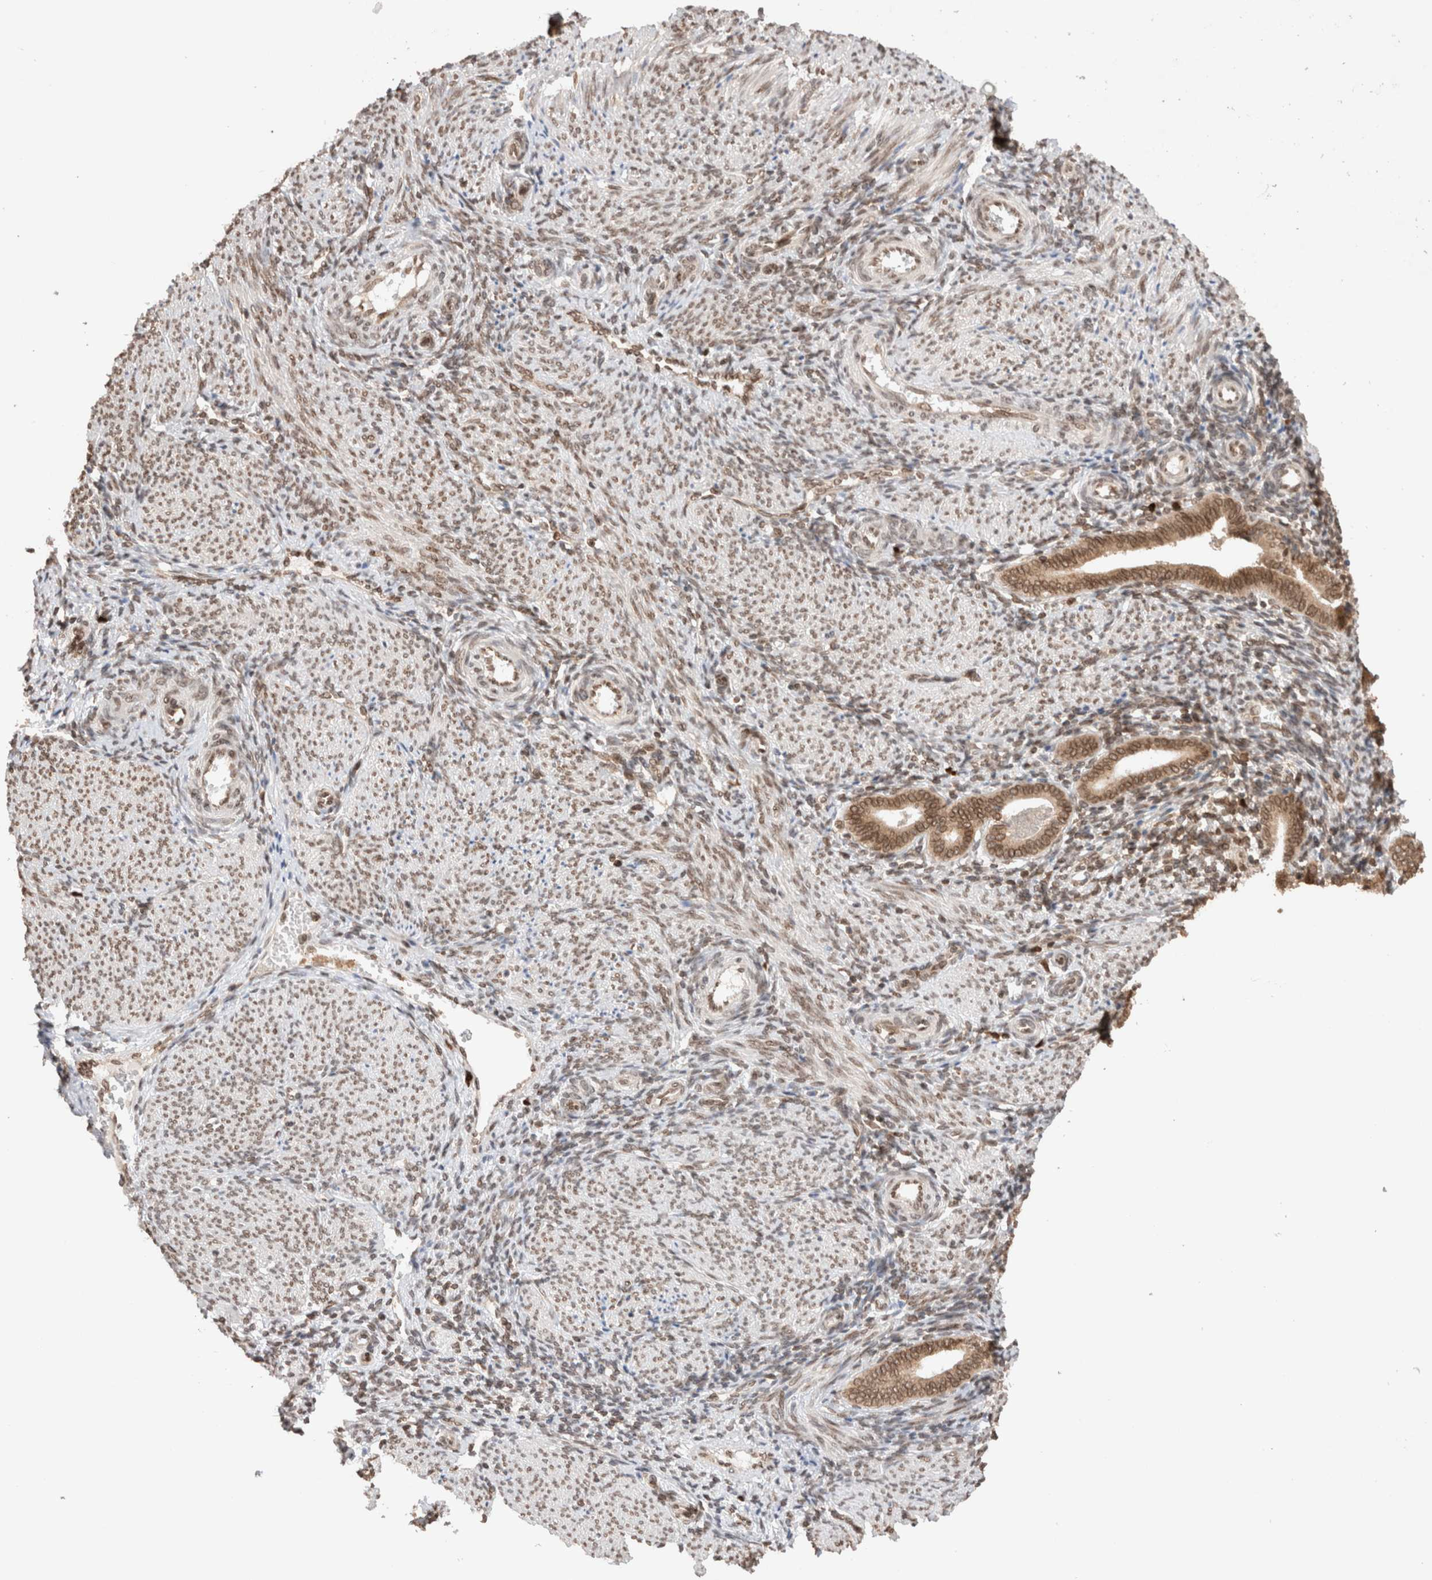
{"staining": {"intensity": "moderate", "quantity": ">75%", "location": "cytoplasmic/membranous,nuclear"}, "tissue": "endometrium", "cell_type": "Cells in endometrial stroma", "image_type": "normal", "snomed": [{"axis": "morphology", "description": "Normal tissue, NOS"}, {"axis": "topography", "description": "Uterus"}, {"axis": "topography", "description": "Endometrium"}], "caption": "Protein analysis of normal endometrium demonstrates moderate cytoplasmic/membranous,nuclear expression in about >75% of cells in endometrial stroma. The staining is performed using DAB brown chromogen to label protein expression. The nuclei are counter-stained blue using hematoxylin.", "gene": "TPR", "patient": {"sex": "female", "age": 33}}